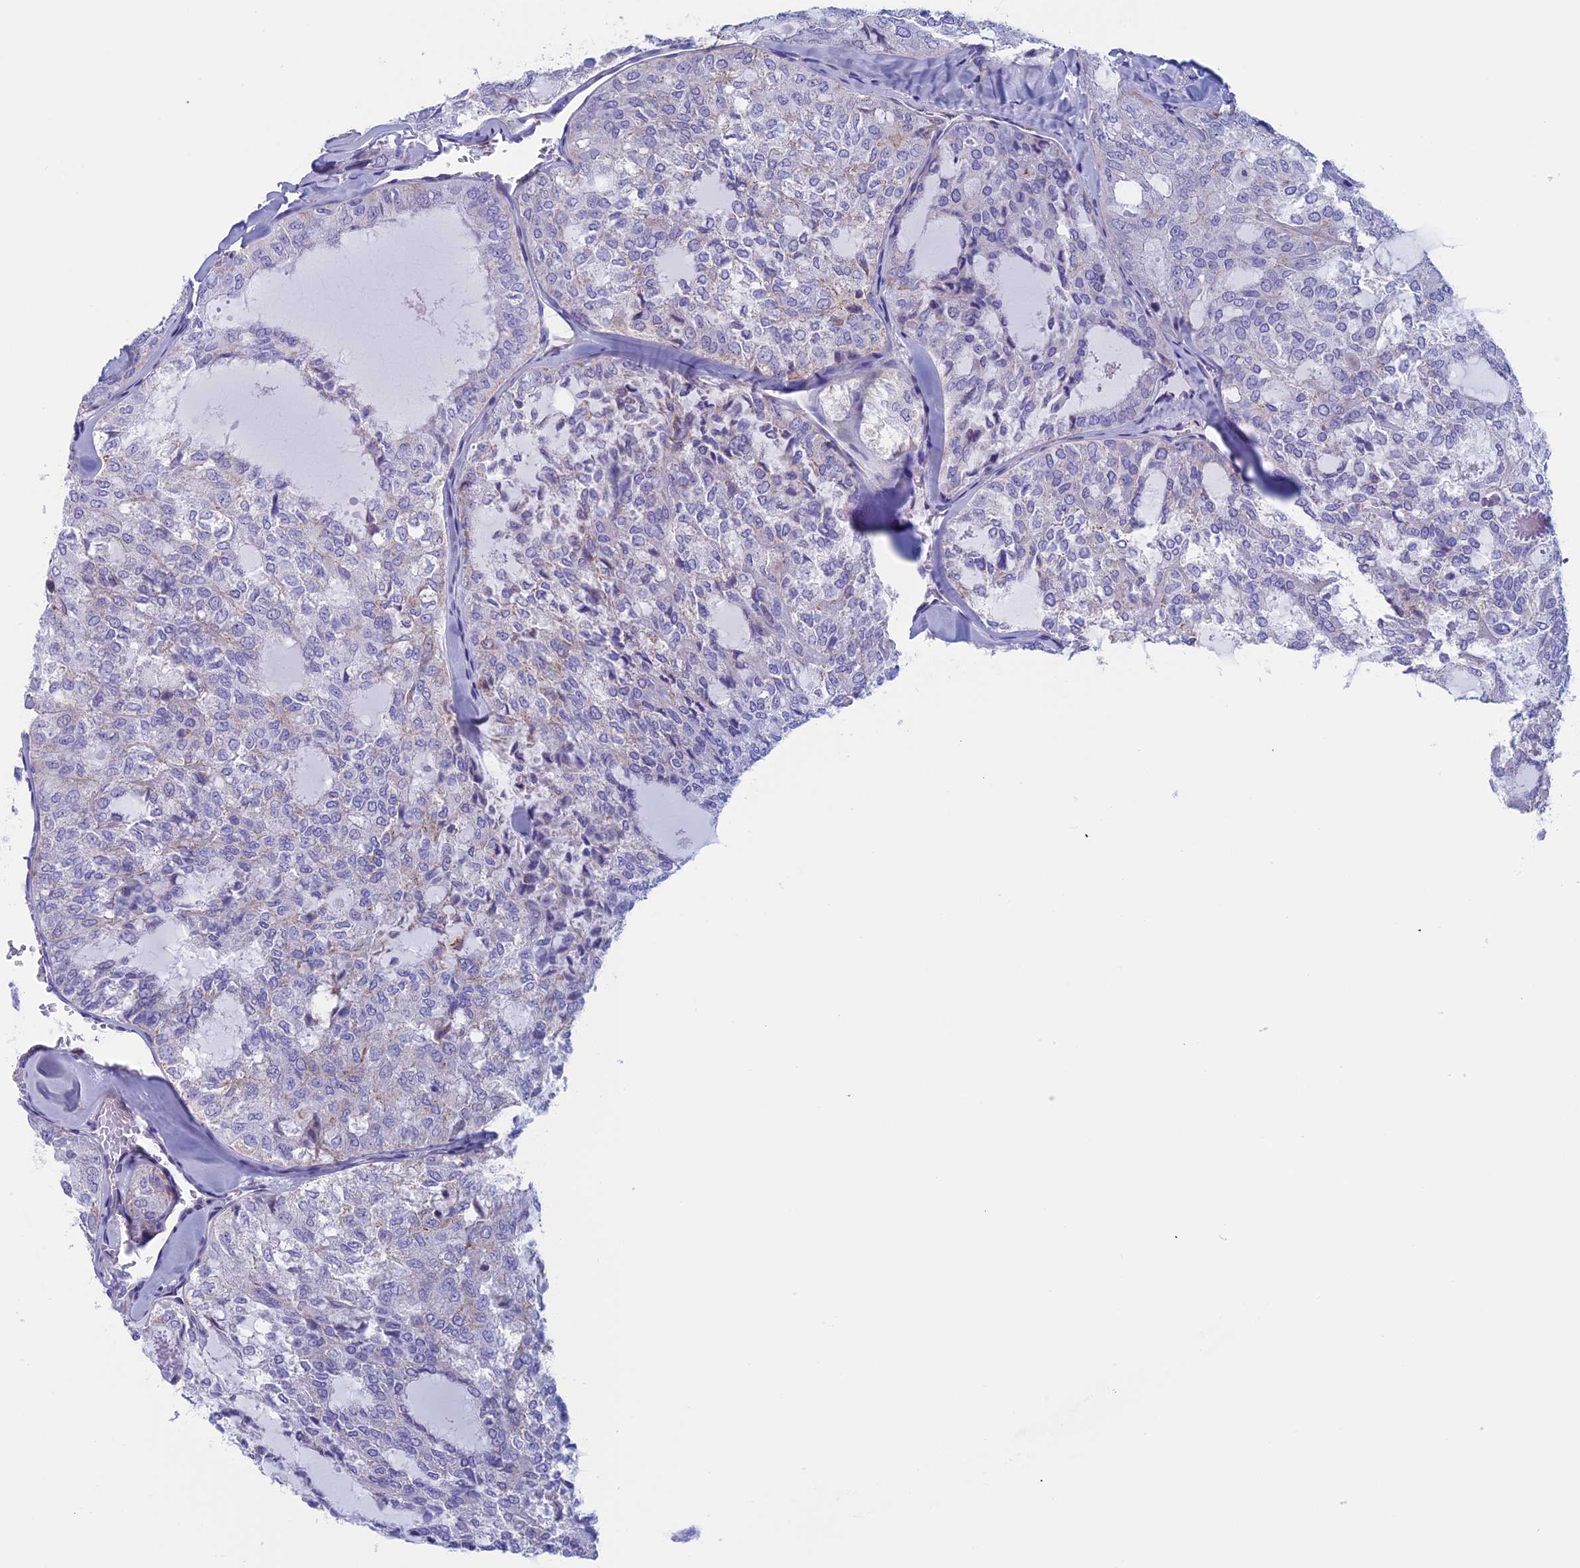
{"staining": {"intensity": "negative", "quantity": "none", "location": "none"}, "tissue": "thyroid cancer", "cell_type": "Tumor cells", "image_type": "cancer", "snomed": [{"axis": "morphology", "description": "Follicular adenoma carcinoma, NOS"}, {"axis": "topography", "description": "Thyroid gland"}], "caption": "The photomicrograph displays no significant staining in tumor cells of thyroid cancer (follicular adenoma carcinoma).", "gene": "NDUFB9", "patient": {"sex": "male", "age": 75}}